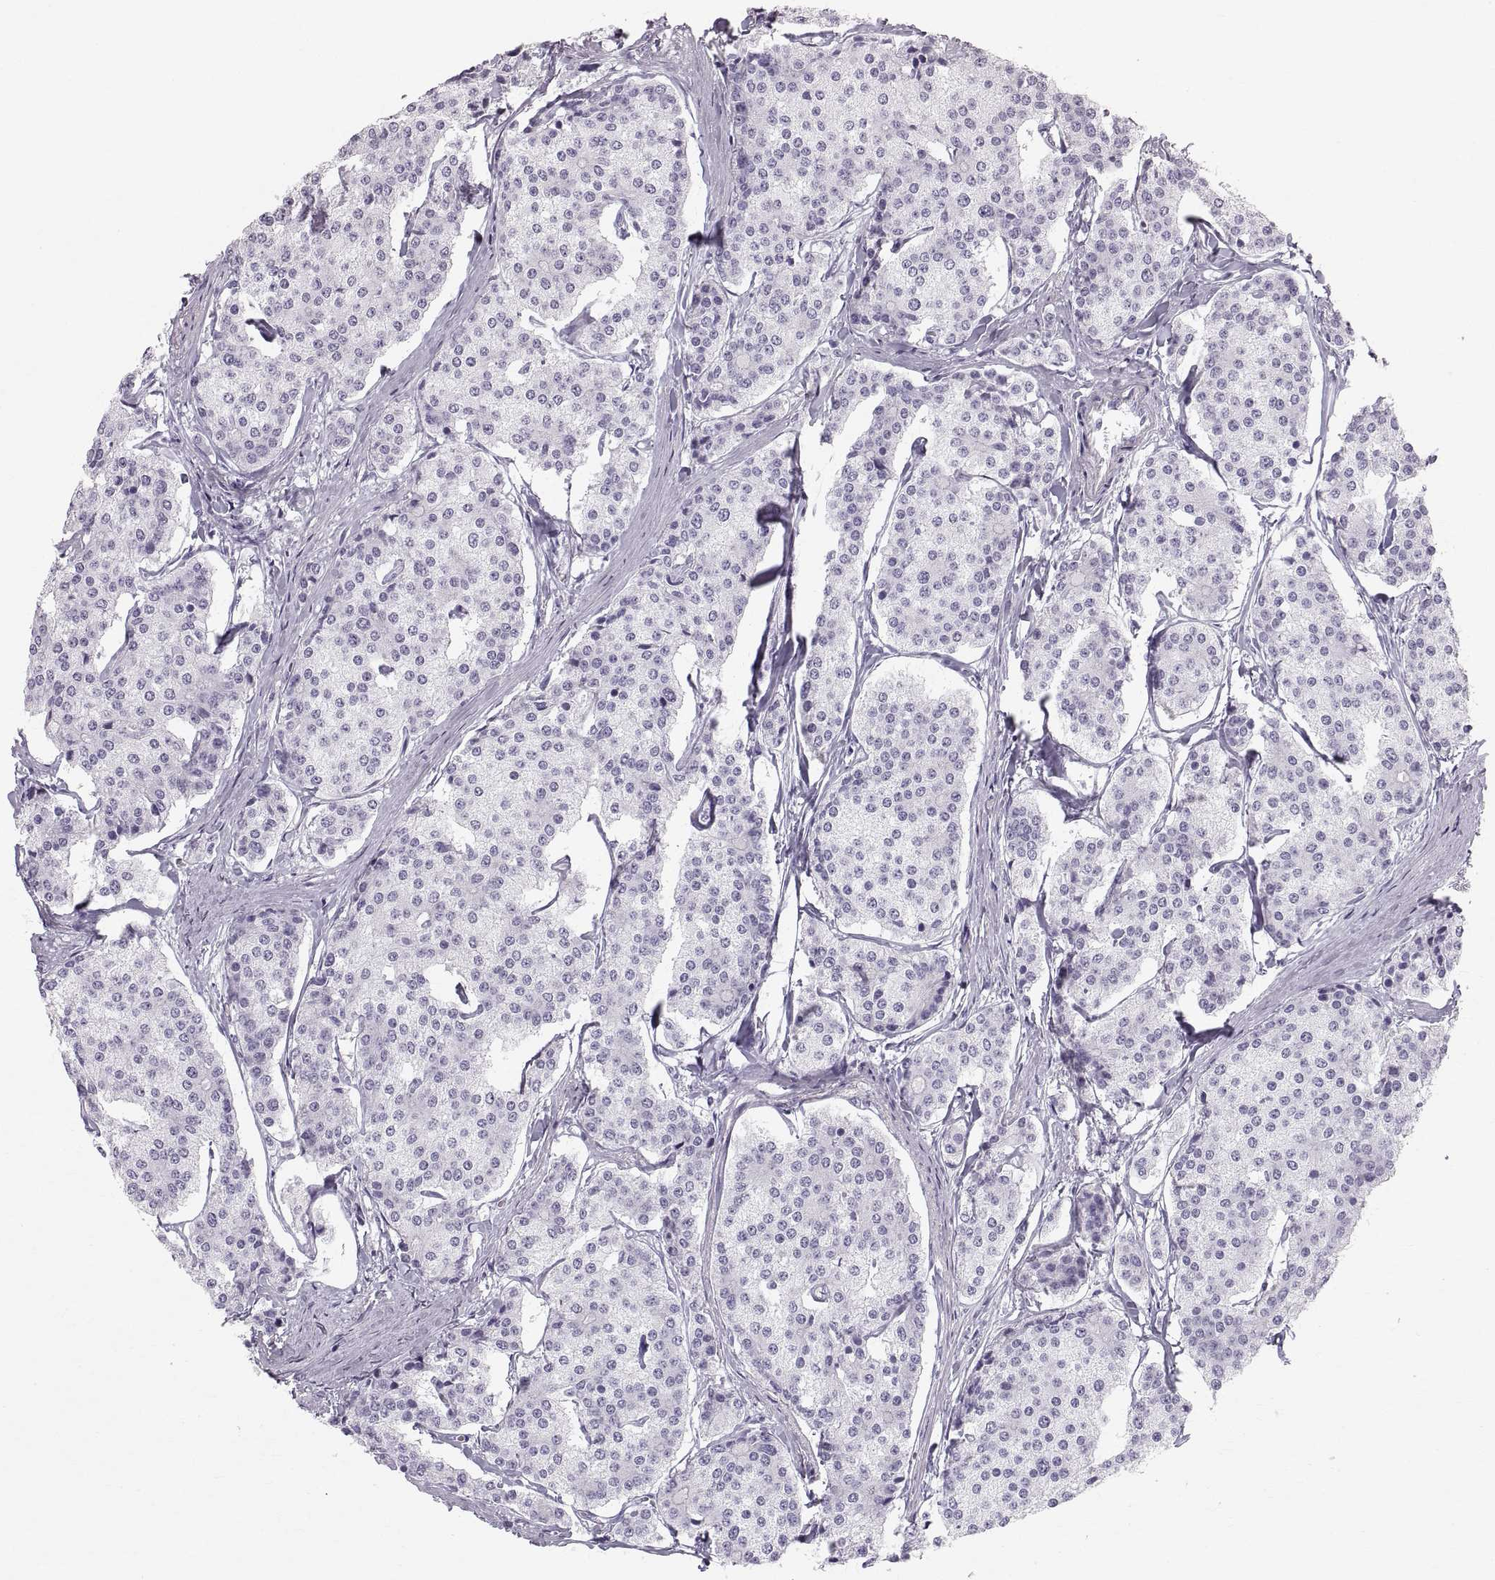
{"staining": {"intensity": "negative", "quantity": "none", "location": "none"}, "tissue": "carcinoid", "cell_type": "Tumor cells", "image_type": "cancer", "snomed": [{"axis": "morphology", "description": "Carcinoid, malignant, NOS"}, {"axis": "topography", "description": "Small intestine"}], "caption": "Histopathology image shows no protein positivity in tumor cells of malignant carcinoid tissue. (DAB immunohistochemistry, high magnification).", "gene": "SLC22A6", "patient": {"sex": "female", "age": 65}}